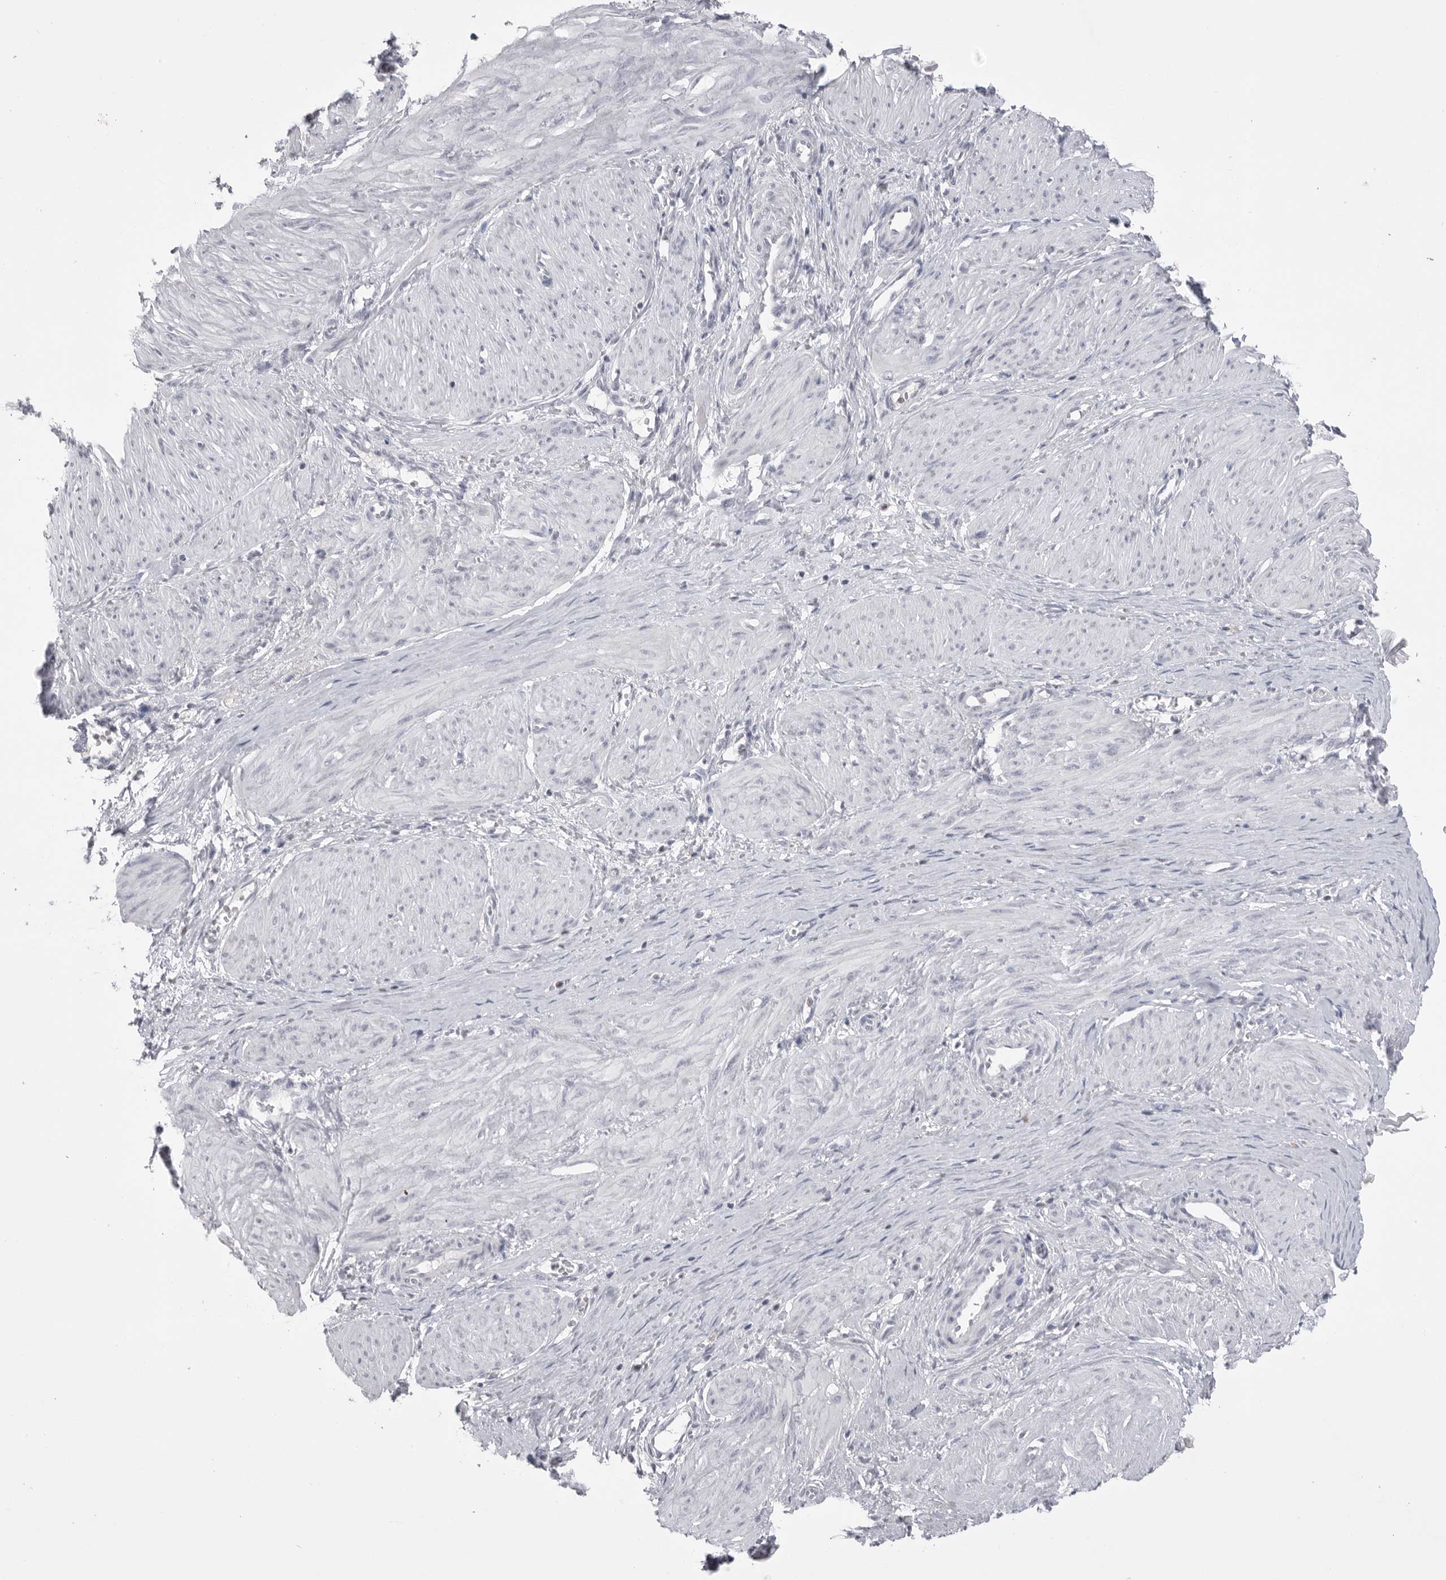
{"staining": {"intensity": "negative", "quantity": "none", "location": "none"}, "tissue": "smooth muscle", "cell_type": "Smooth muscle cells", "image_type": "normal", "snomed": [{"axis": "morphology", "description": "Normal tissue, NOS"}, {"axis": "topography", "description": "Endometrium"}], "caption": "Photomicrograph shows no significant protein positivity in smooth muscle cells of benign smooth muscle.", "gene": "ZBTB7B", "patient": {"sex": "female", "age": 33}}